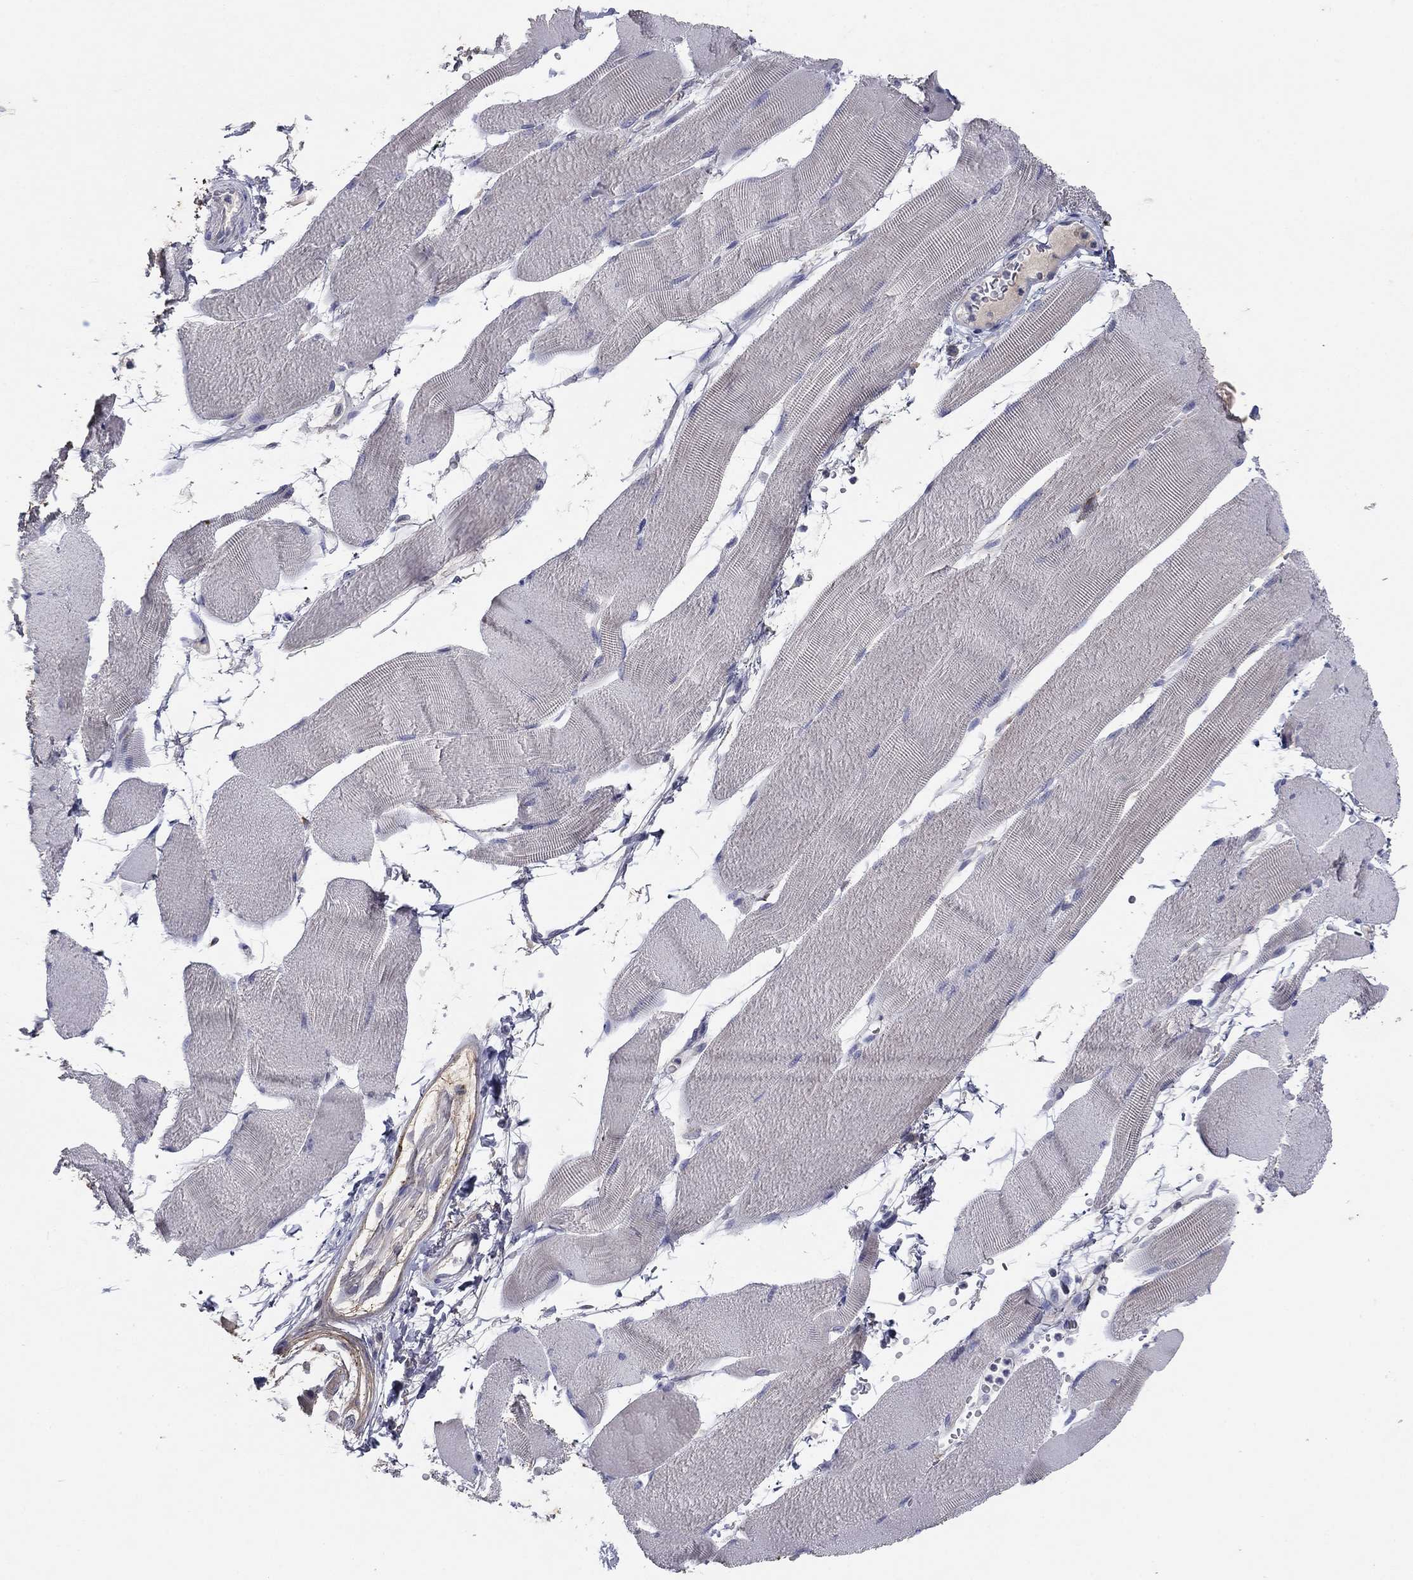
{"staining": {"intensity": "negative", "quantity": "none", "location": "none"}, "tissue": "skeletal muscle", "cell_type": "Myocytes", "image_type": "normal", "snomed": [{"axis": "morphology", "description": "Normal tissue, NOS"}, {"axis": "topography", "description": "Skeletal muscle"}], "caption": "The histopathology image shows no significant positivity in myocytes of skeletal muscle.", "gene": "PTGDS", "patient": {"sex": "male", "age": 56}}